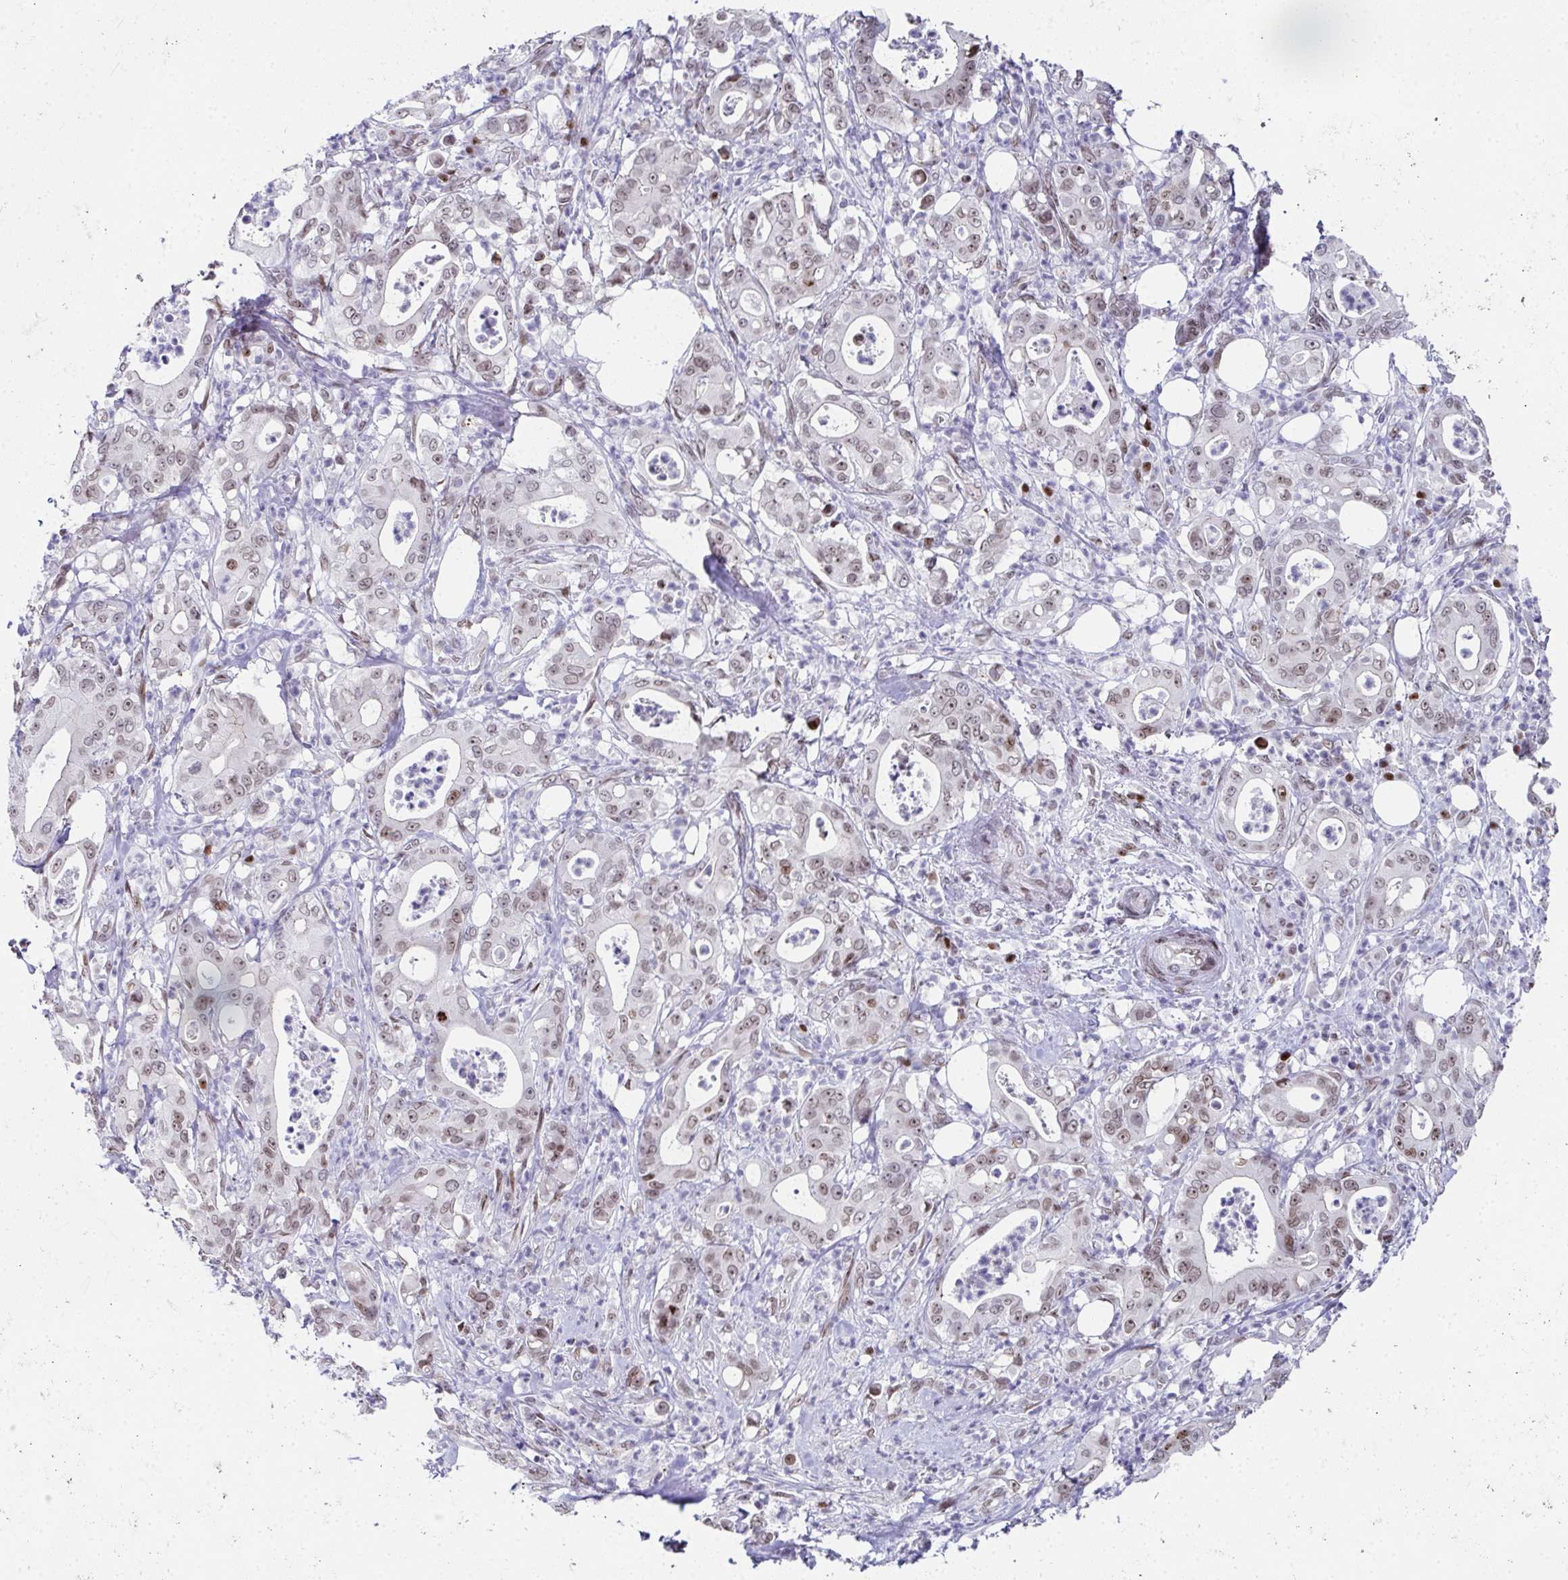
{"staining": {"intensity": "weak", "quantity": "25%-75%", "location": "nuclear"}, "tissue": "pancreatic cancer", "cell_type": "Tumor cells", "image_type": "cancer", "snomed": [{"axis": "morphology", "description": "Adenocarcinoma, NOS"}, {"axis": "topography", "description": "Pancreas"}], "caption": "Pancreatic cancer (adenocarcinoma) stained for a protein shows weak nuclear positivity in tumor cells.", "gene": "RB1", "patient": {"sex": "male", "age": 71}}